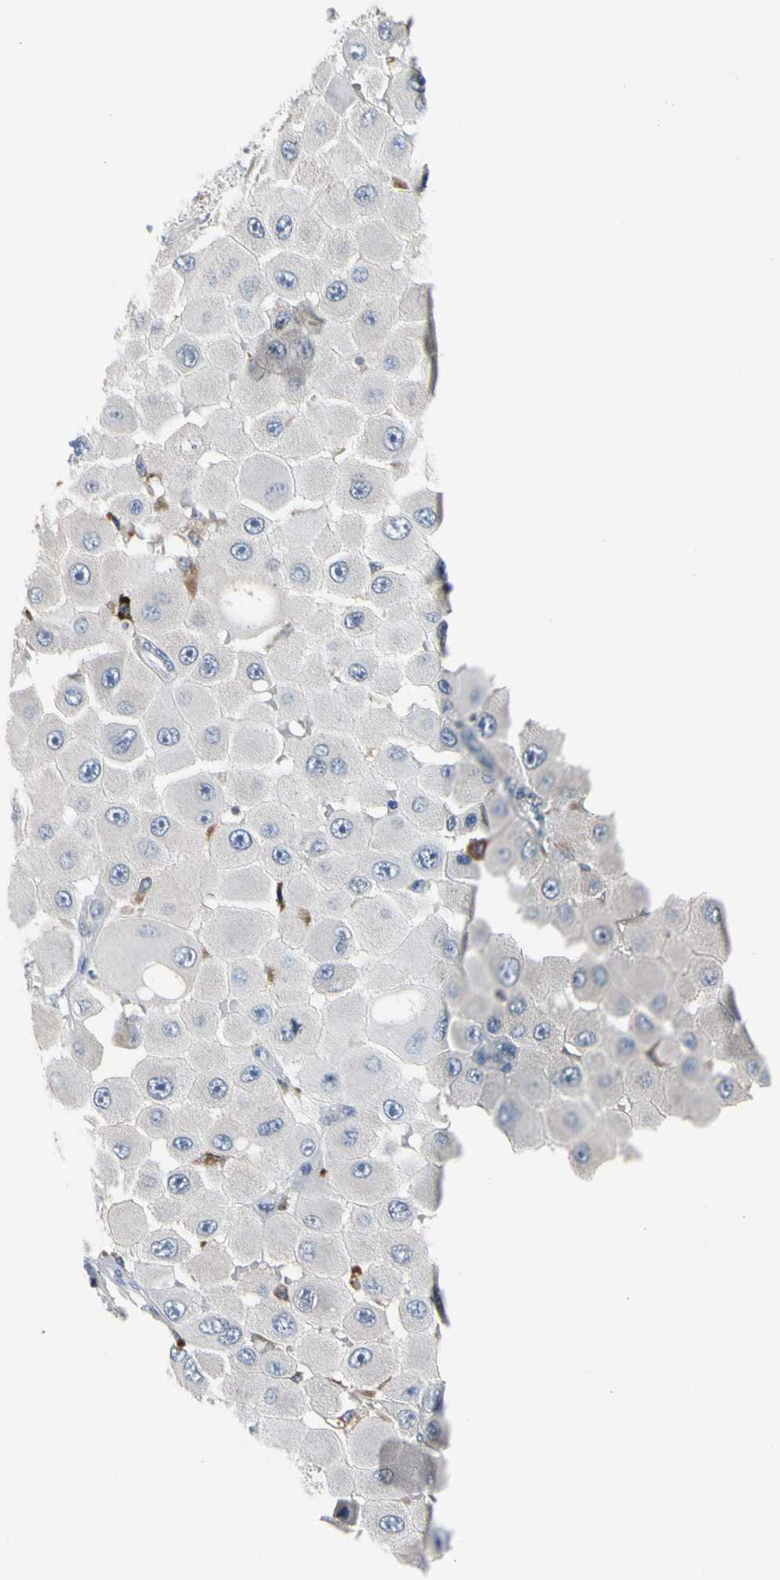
{"staining": {"intensity": "negative", "quantity": "none", "location": "none"}, "tissue": "melanoma", "cell_type": "Tumor cells", "image_type": "cancer", "snomed": [{"axis": "morphology", "description": "Malignant melanoma, NOS"}, {"axis": "topography", "description": "Skin"}], "caption": "There is no significant expression in tumor cells of melanoma. (Stains: DAB (3,3'-diaminobenzidine) immunohistochemistry (IHC) with hematoxylin counter stain, Microscopy: brightfield microscopy at high magnification).", "gene": "ADA2", "patient": {"sex": "female", "age": 81}}